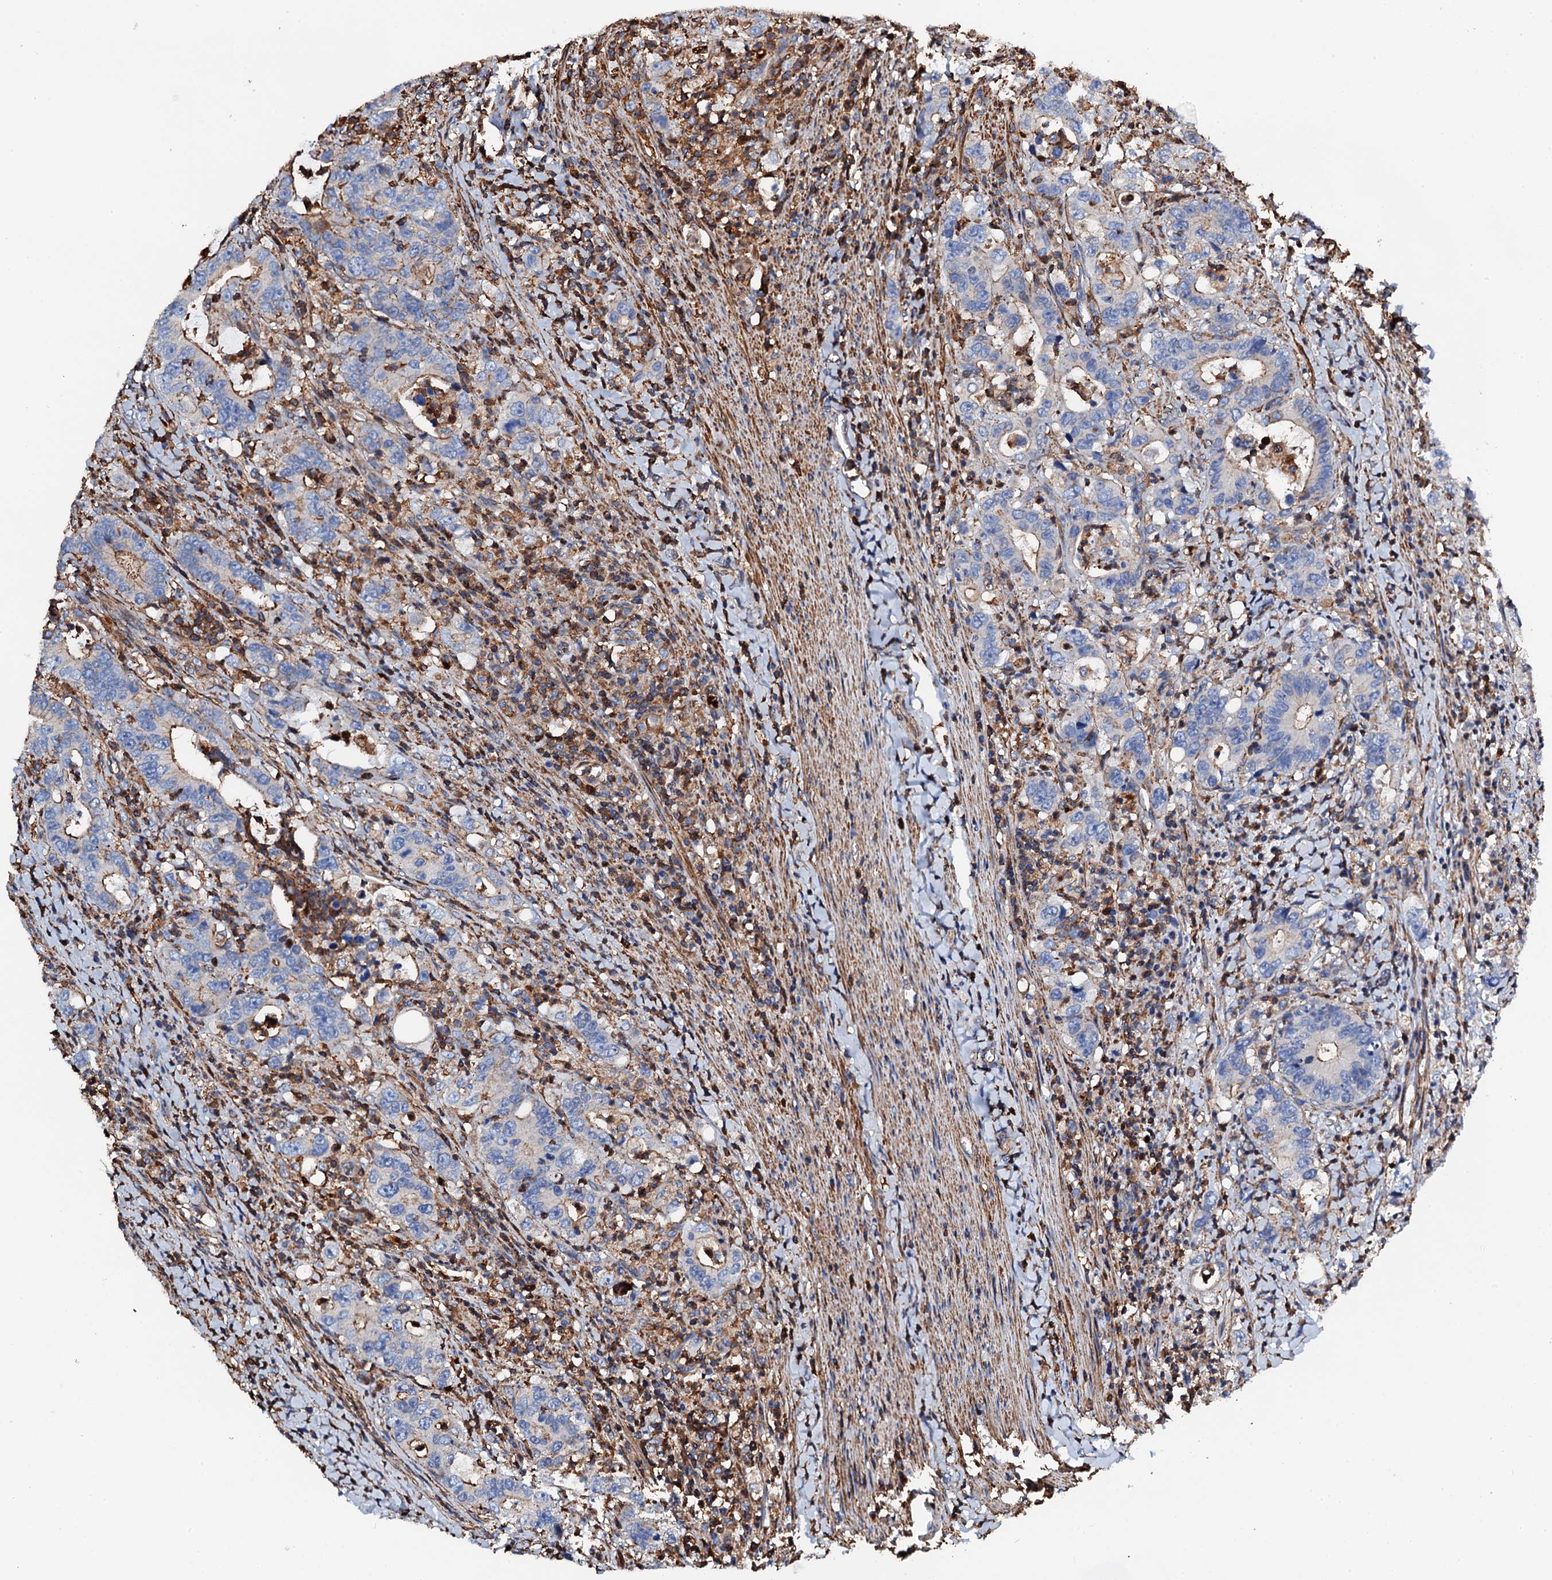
{"staining": {"intensity": "moderate", "quantity": "<25%", "location": "cytoplasmic/membranous"}, "tissue": "colorectal cancer", "cell_type": "Tumor cells", "image_type": "cancer", "snomed": [{"axis": "morphology", "description": "Adenocarcinoma, NOS"}, {"axis": "topography", "description": "Colon"}], "caption": "Protein expression analysis of colorectal cancer demonstrates moderate cytoplasmic/membranous staining in about <25% of tumor cells.", "gene": "INTS10", "patient": {"sex": "female", "age": 75}}